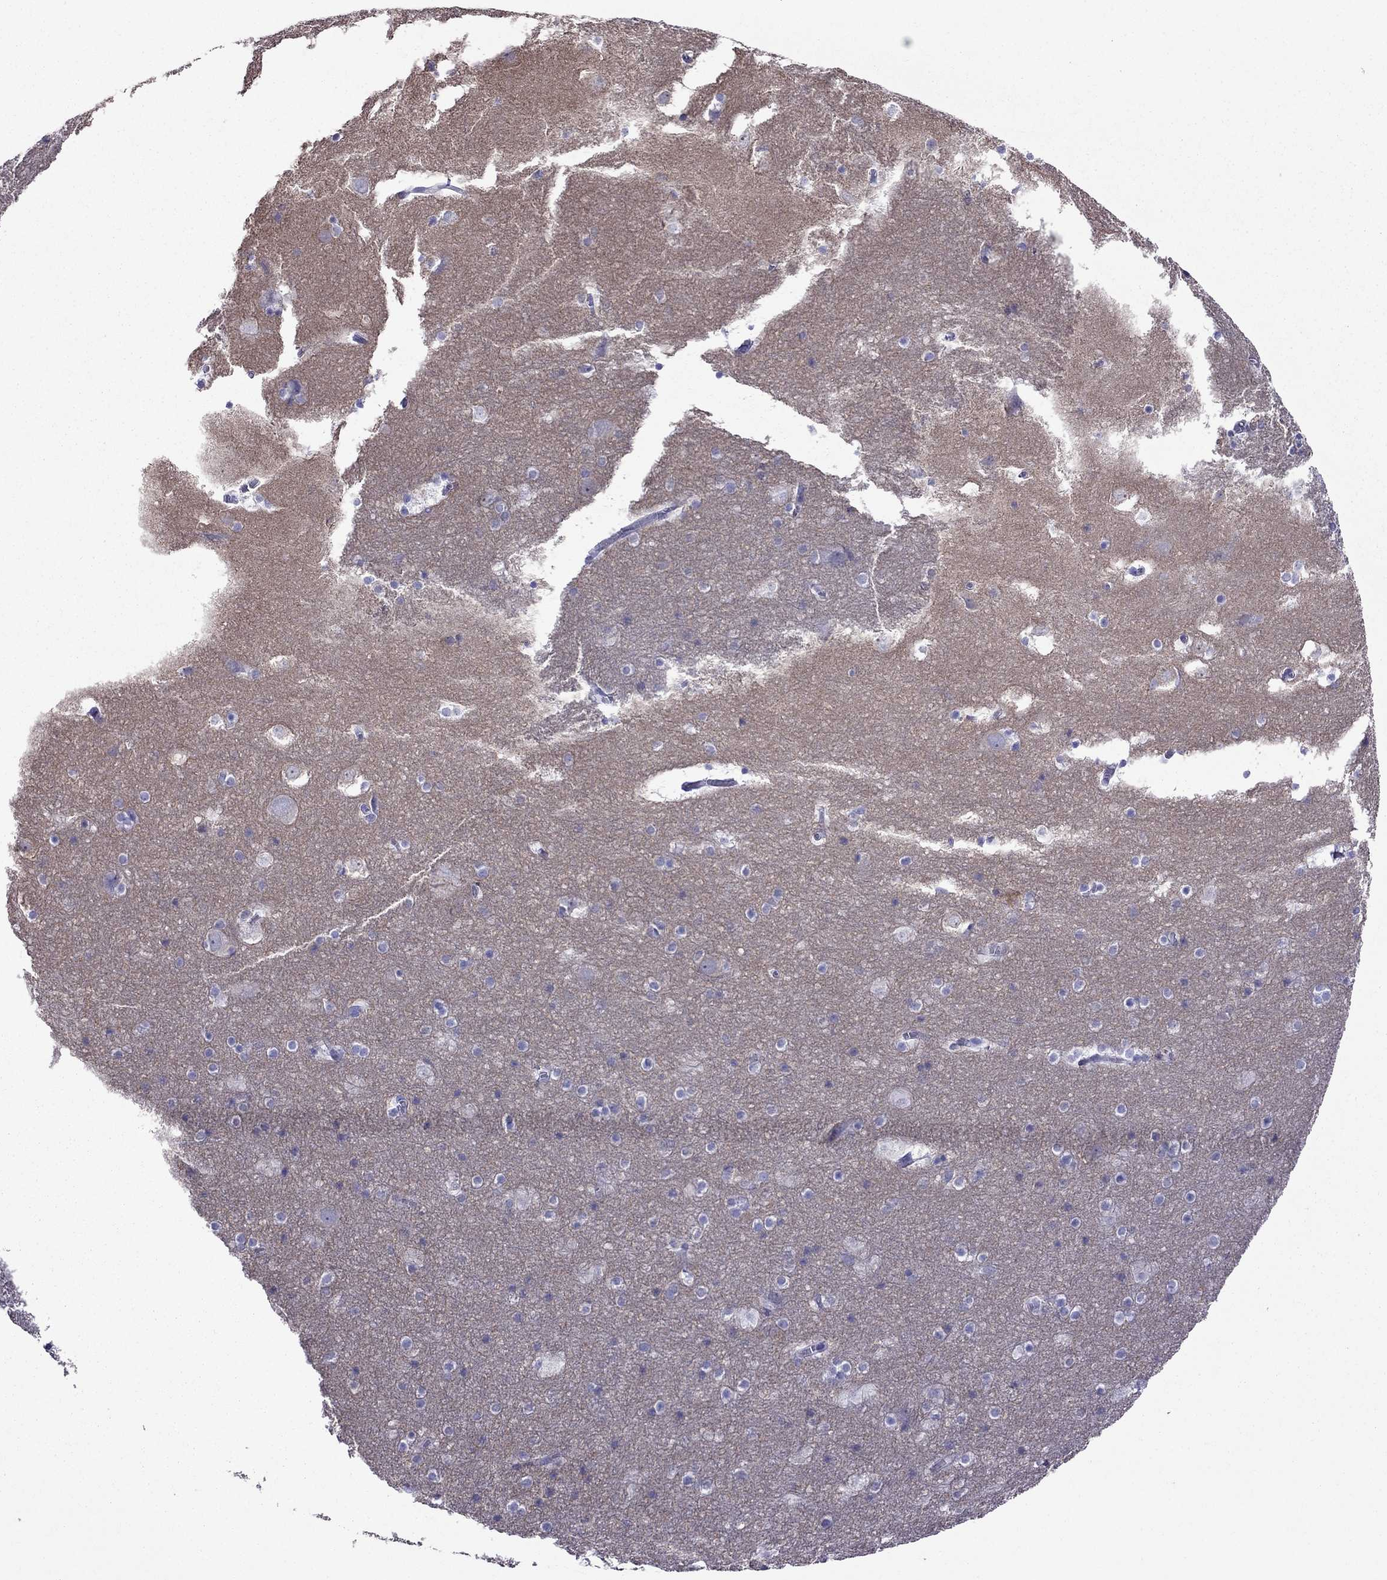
{"staining": {"intensity": "negative", "quantity": "none", "location": "none"}, "tissue": "hippocampus", "cell_type": "Glial cells", "image_type": "normal", "snomed": [{"axis": "morphology", "description": "Normal tissue, NOS"}, {"axis": "topography", "description": "Hippocampus"}], "caption": "Glial cells are negative for protein expression in unremarkable human hippocampus. (Stains: DAB (3,3'-diaminobenzidine) immunohistochemistry (IHC) with hematoxylin counter stain, Microscopy: brightfield microscopy at high magnification).", "gene": "PCDHA6", "patient": {"sex": "male", "age": 45}}